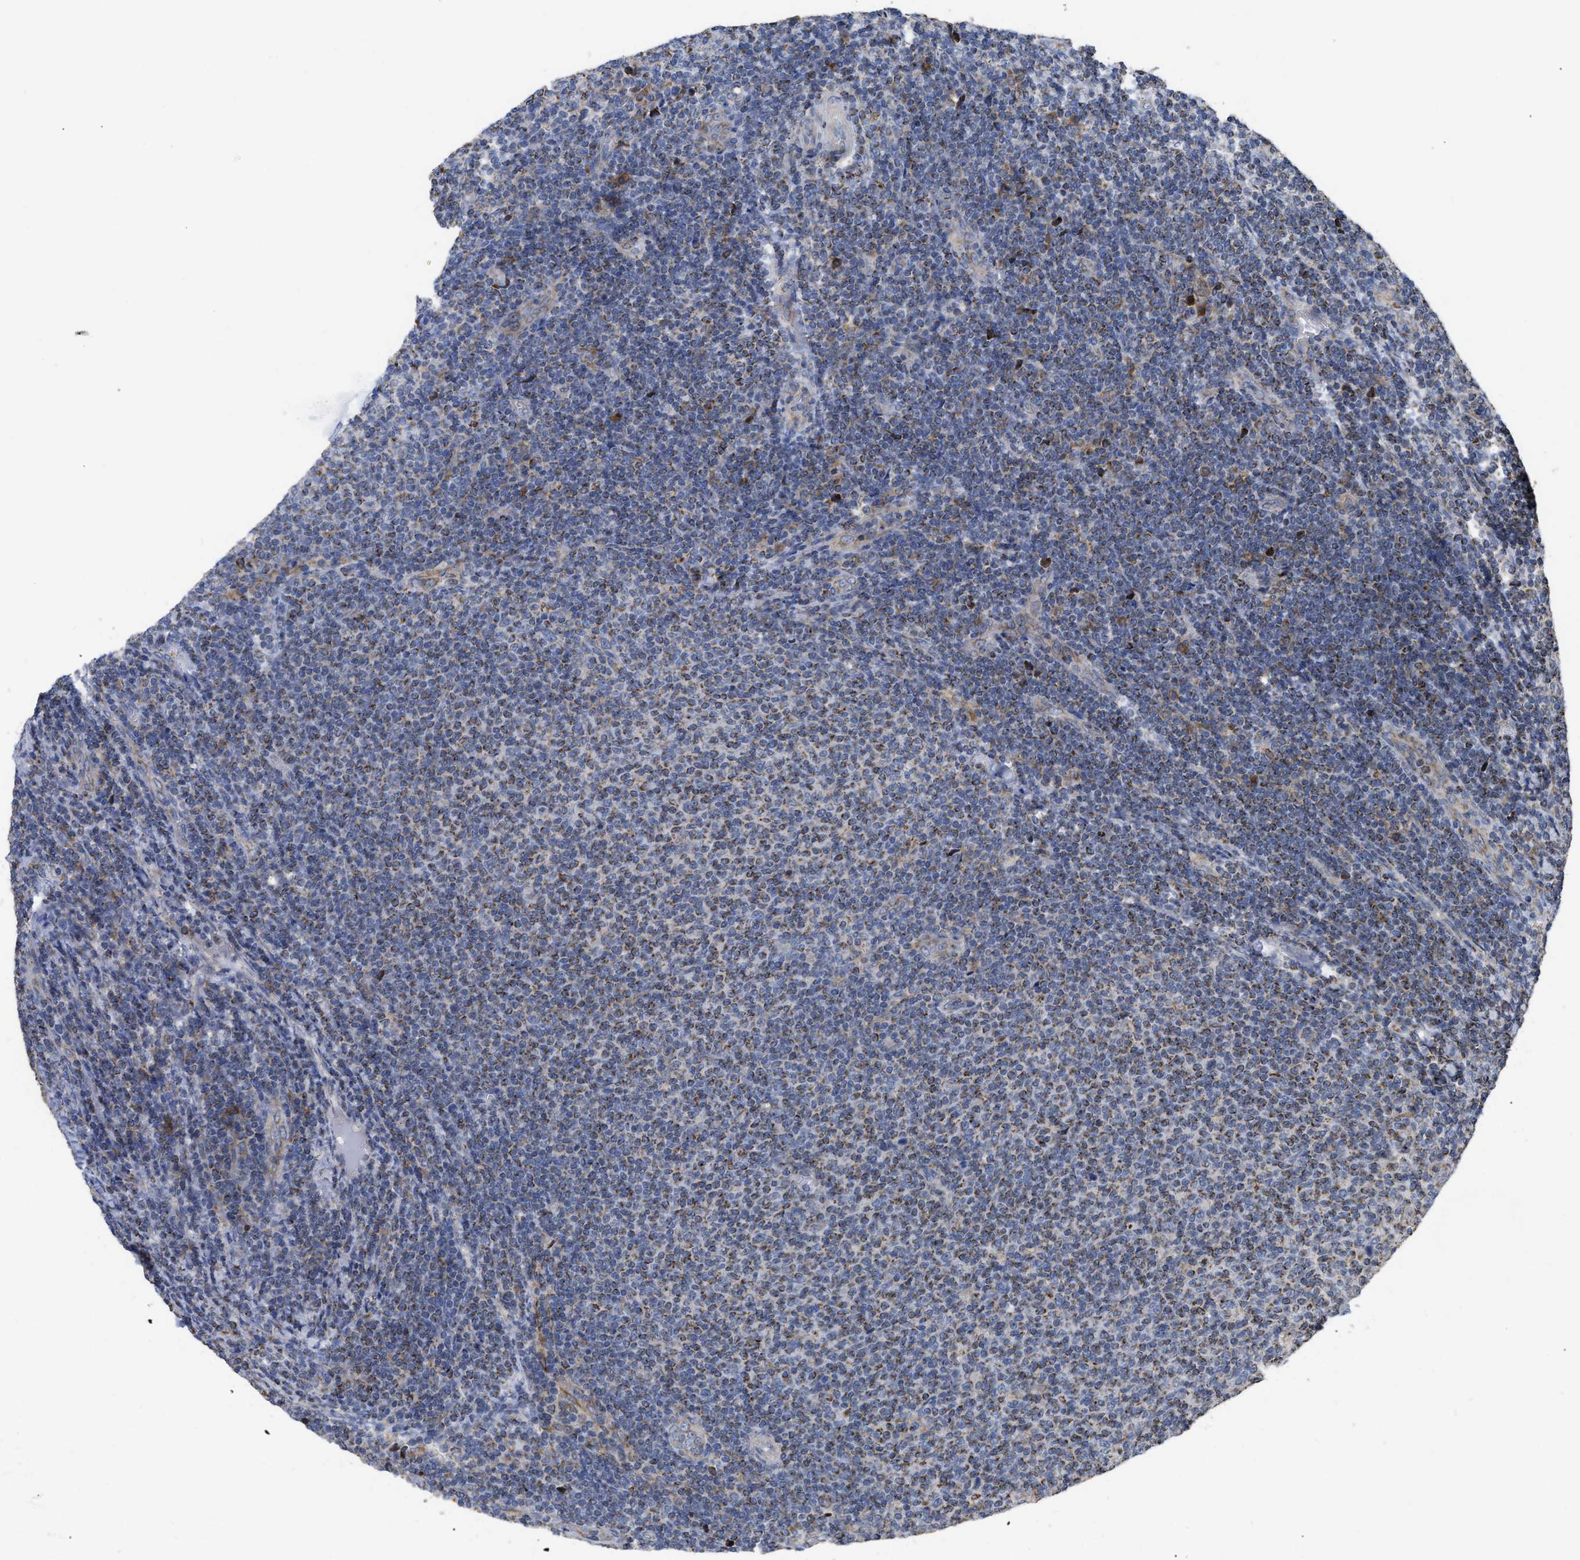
{"staining": {"intensity": "moderate", "quantity": ">75%", "location": "cytoplasmic/membranous"}, "tissue": "lymphoma", "cell_type": "Tumor cells", "image_type": "cancer", "snomed": [{"axis": "morphology", "description": "Malignant lymphoma, non-Hodgkin's type, Low grade"}, {"axis": "topography", "description": "Lymph node"}], "caption": "A brown stain labels moderate cytoplasmic/membranous positivity of a protein in human lymphoma tumor cells.", "gene": "AK2", "patient": {"sex": "male", "age": 66}}